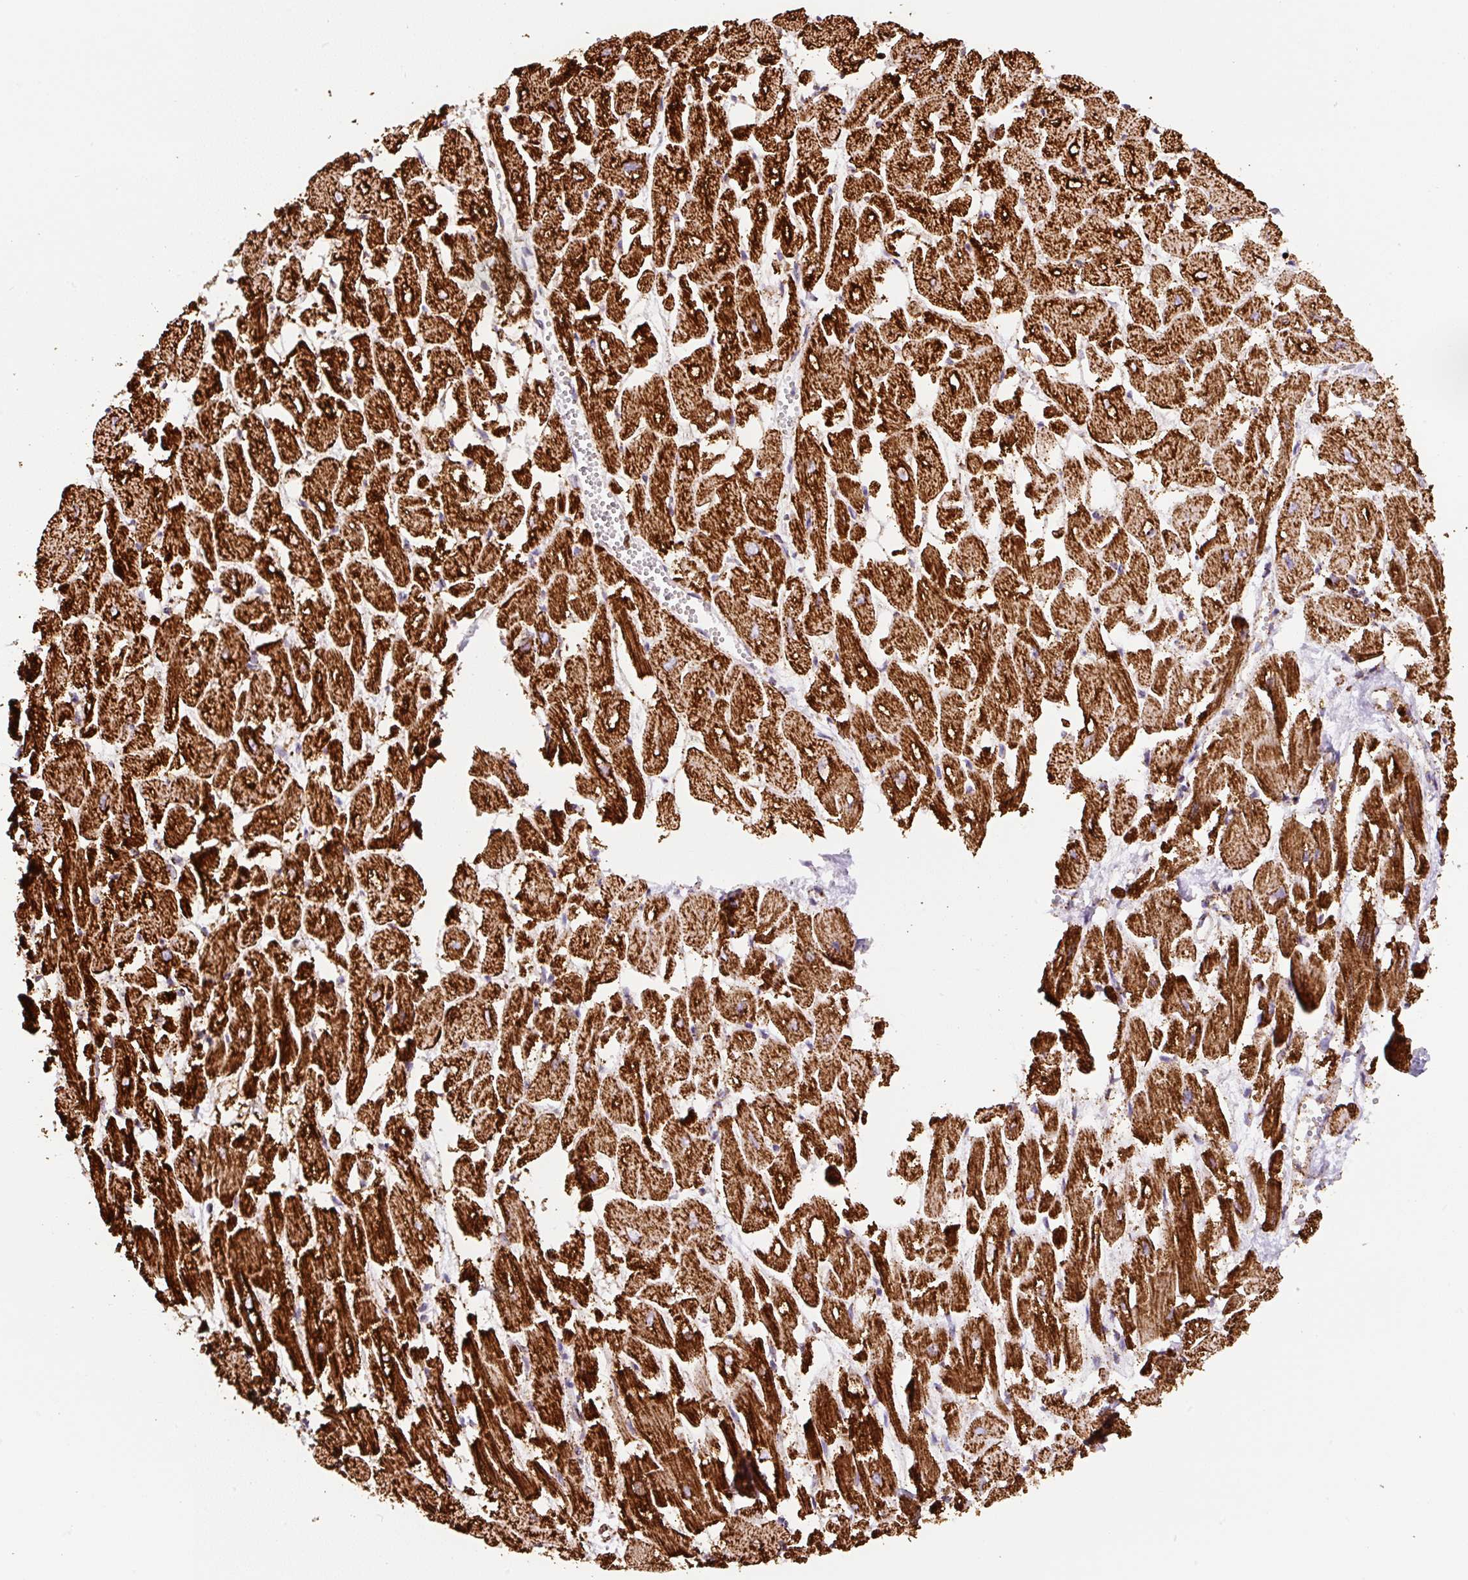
{"staining": {"intensity": "strong", "quantity": ">75%", "location": "cytoplasmic/membranous"}, "tissue": "heart muscle", "cell_type": "Cardiomyocytes", "image_type": "normal", "snomed": [{"axis": "morphology", "description": "Normal tissue, NOS"}, {"axis": "topography", "description": "Heart"}], "caption": "This is a histology image of immunohistochemistry (IHC) staining of benign heart muscle, which shows strong staining in the cytoplasmic/membranous of cardiomyocytes.", "gene": "ATP5F1A", "patient": {"sex": "male", "age": 54}}